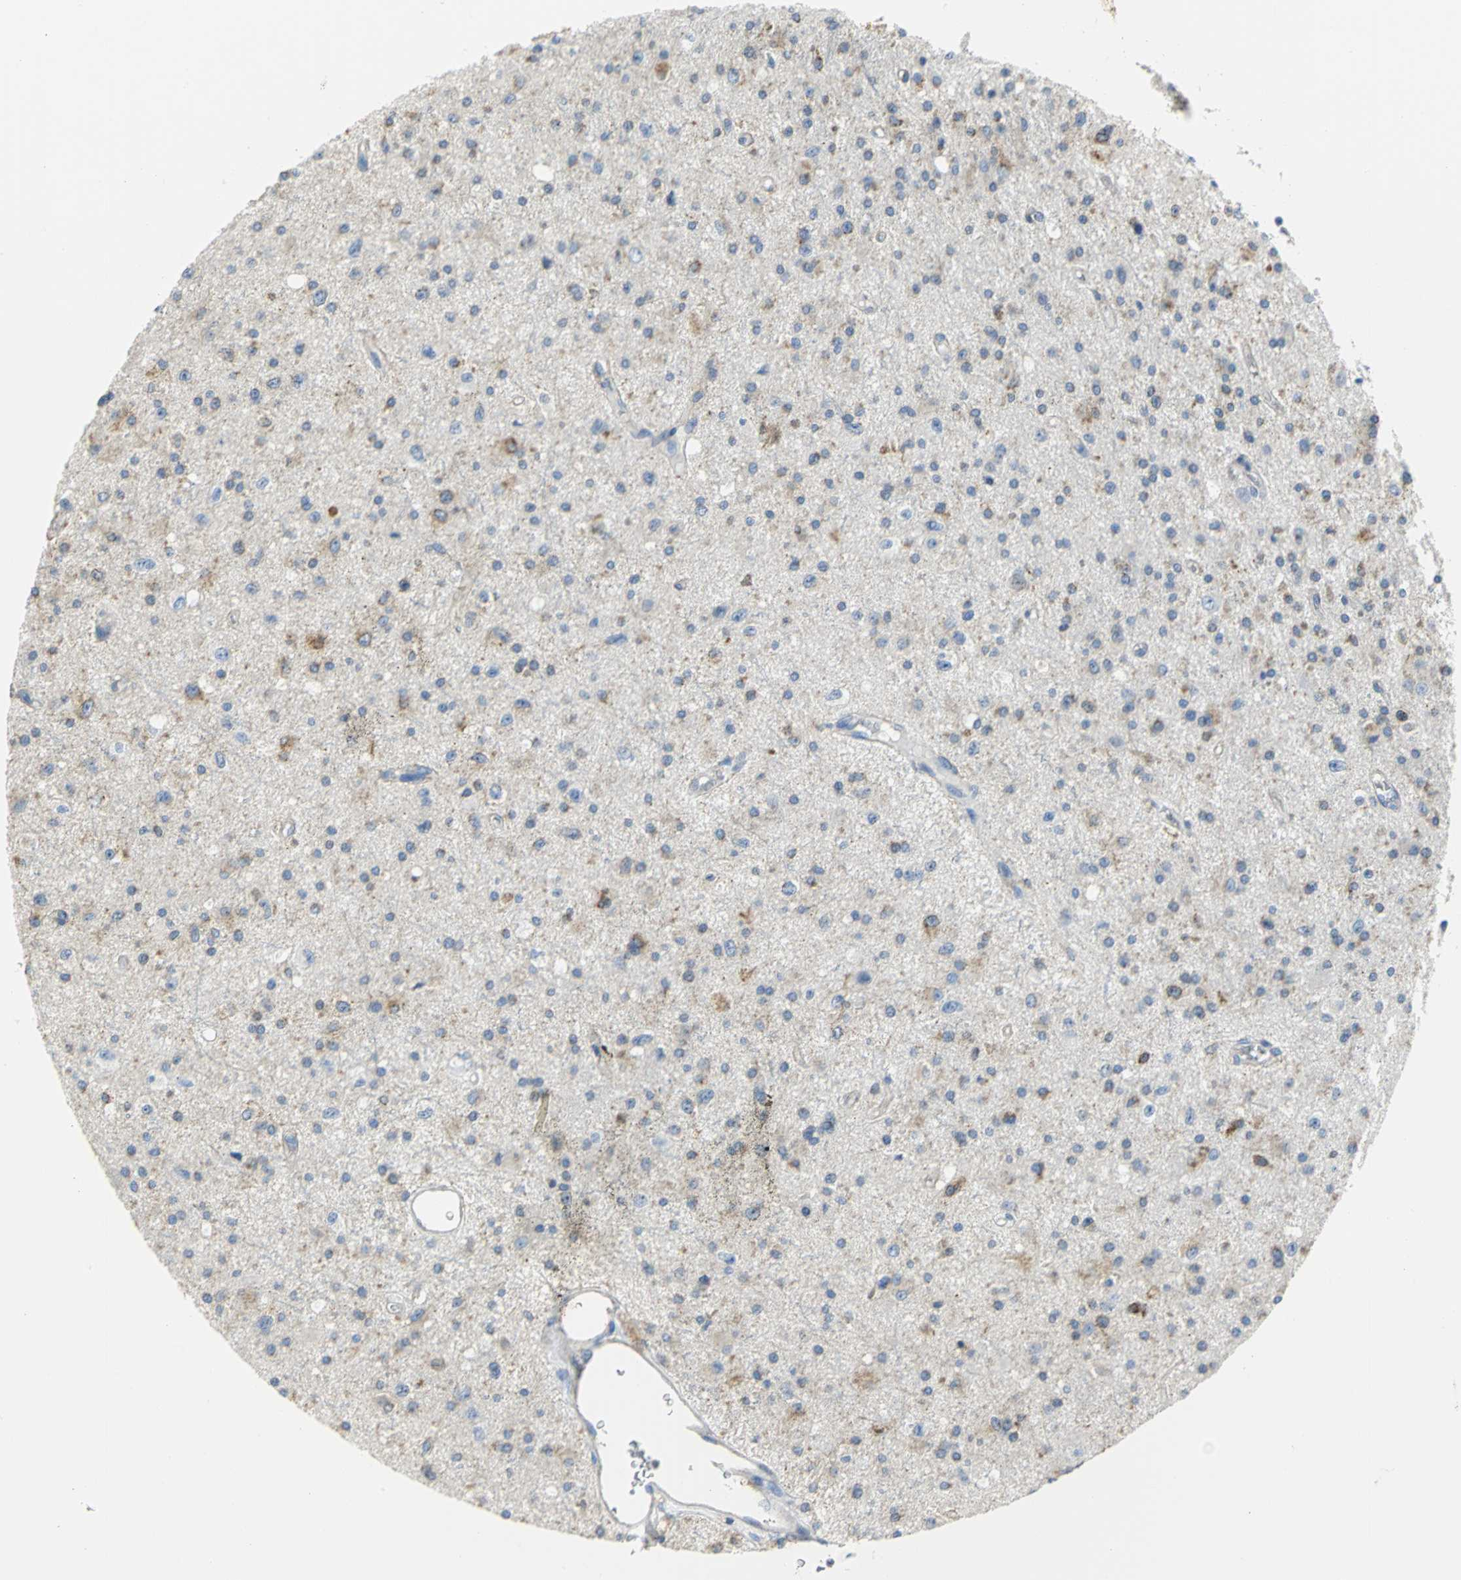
{"staining": {"intensity": "negative", "quantity": "none", "location": "none"}, "tissue": "glioma", "cell_type": "Tumor cells", "image_type": "cancer", "snomed": [{"axis": "morphology", "description": "Glioma, malignant, Low grade"}, {"axis": "topography", "description": "Brain"}], "caption": "Immunohistochemistry (IHC) of human glioma shows no expression in tumor cells.", "gene": "GNRH2", "patient": {"sex": "male", "age": 58}}